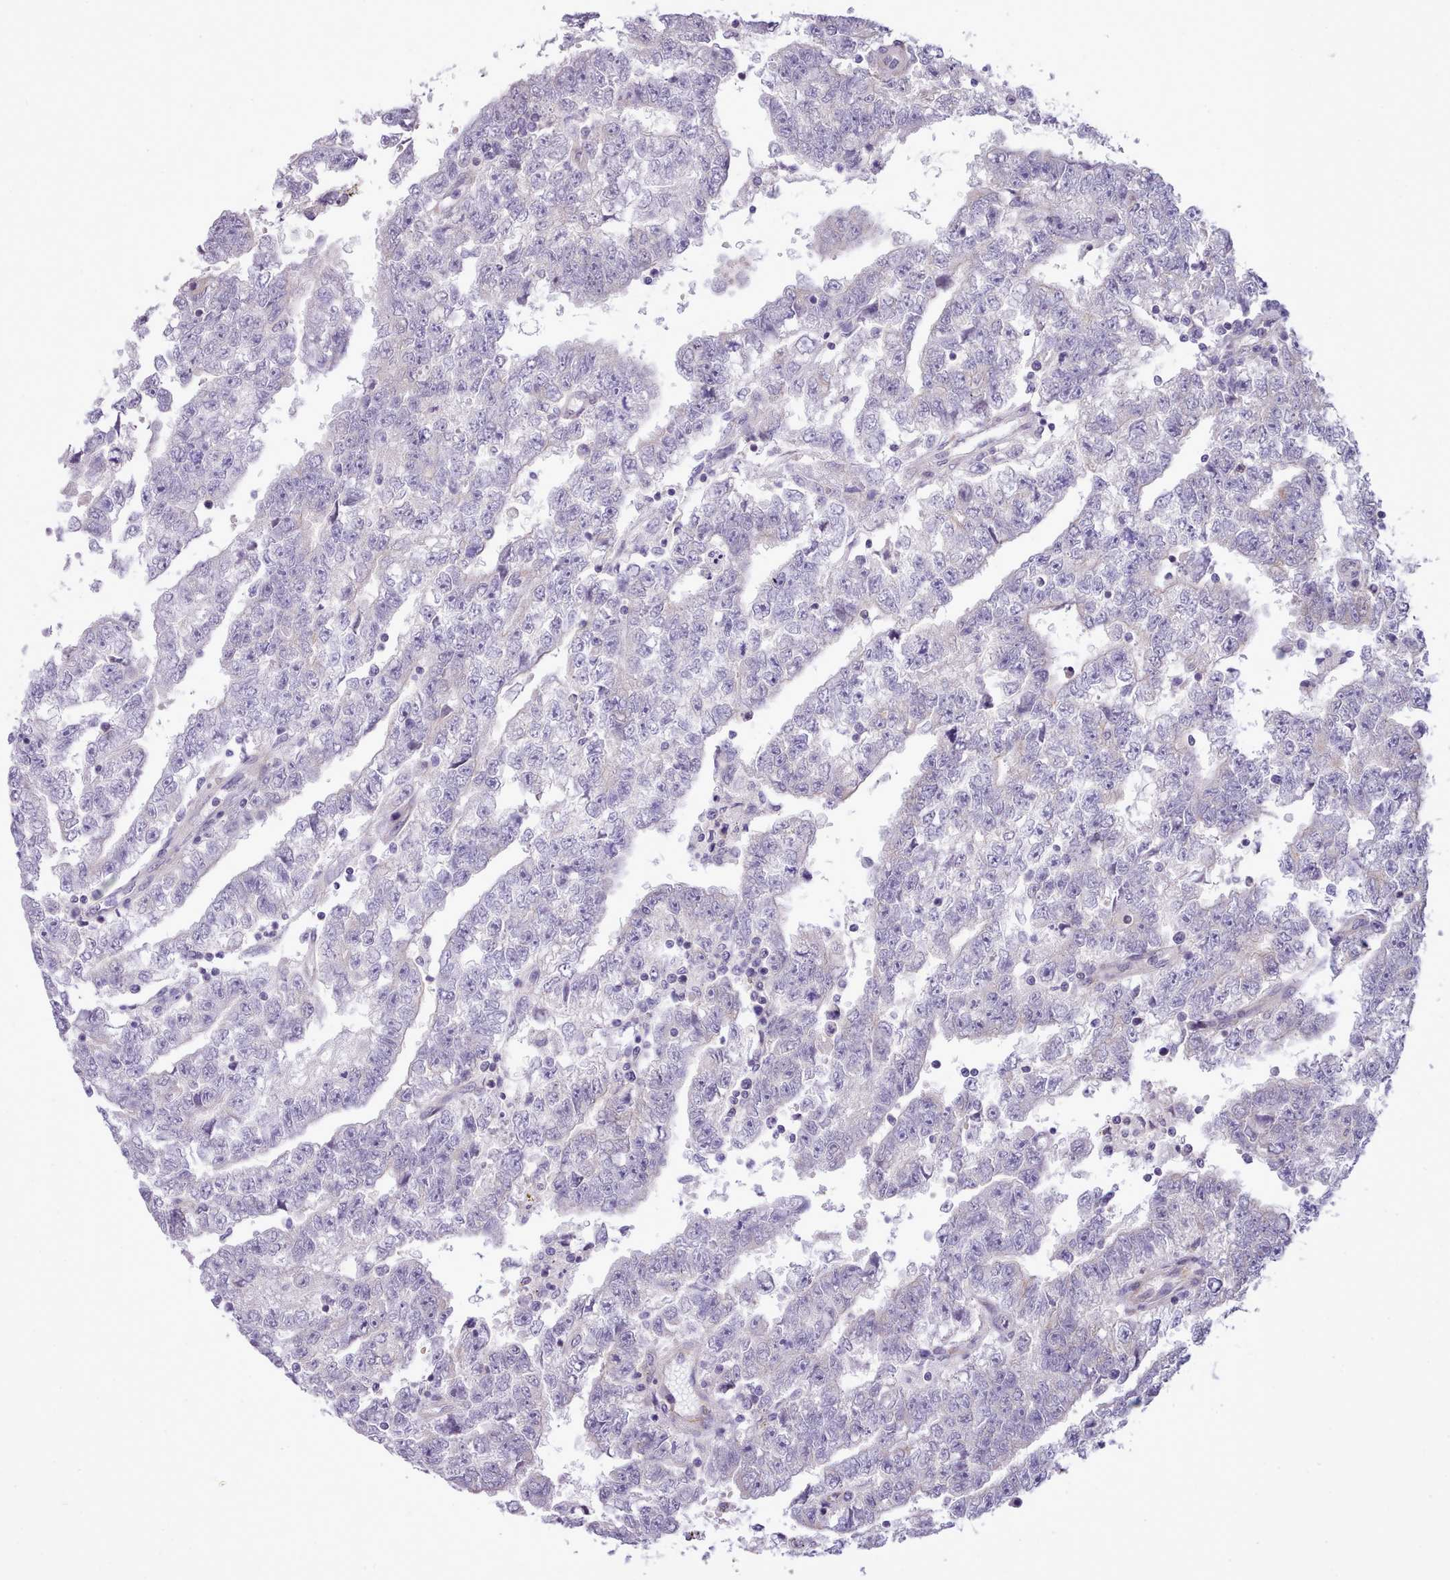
{"staining": {"intensity": "weak", "quantity": "25%-75%", "location": "cytoplasmic/membranous"}, "tissue": "testis cancer", "cell_type": "Tumor cells", "image_type": "cancer", "snomed": [{"axis": "morphology", "description": "Carcinoma, Embryonal, NOS"}, {"axis": "topography", "description": "Testis"}], "caption": "Testis cancer (embryonal carcinoma) stained for a protein shows weak cytoplasmic/membranous positivity in tumor cells. Immunohistochemistry stains the protein of interest in brown and the nuclei are stained blue.", "gene": "CYP2A13", "patient": {"sex": "male", "age": 25}}